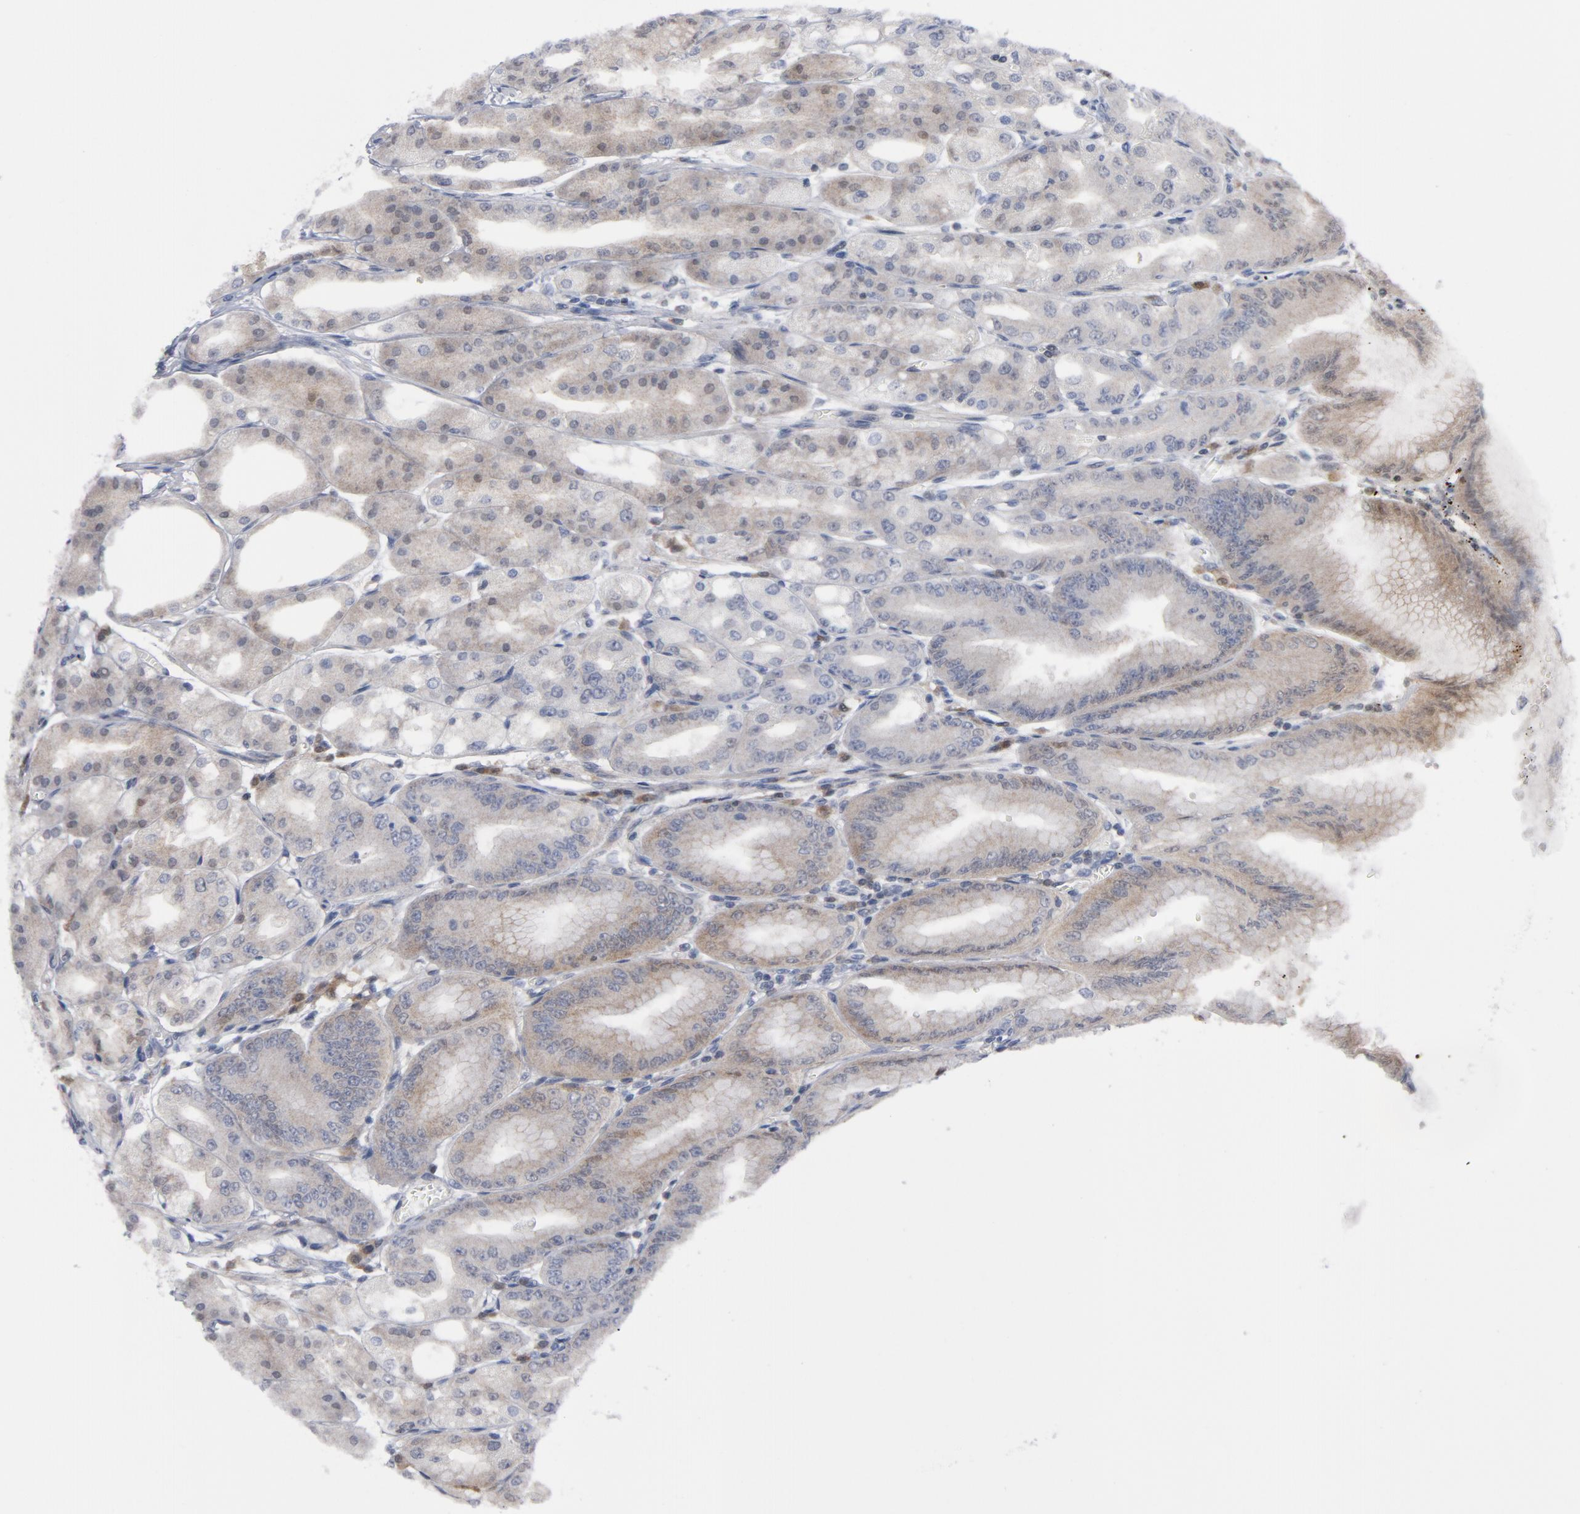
{"staining": {"intensity": "weak", "quantity": "25%-75%", "location": "cytoplasmic/membranous"}, "tissue": "stomach", "cell_type": "Glandular cells", "image_type": "normal", "snomed": [{"axis": "morphology", "description": "Normal tissue, NOS"}, {"axis": "topography", "description": "Stomach, lower"}], "caption": "High-magnification brightfield microscopy of normal stomach stained with DAB (3,3'-diaminobenzidine) (brown) and counterstained with hematoxylin (blue). glandular cells exhibit weak cytoplasmic/membranous positivity is present in about25%-75% of cells.", "gene": "TRADD", "patient": {"sex": "male", "age": 71}}